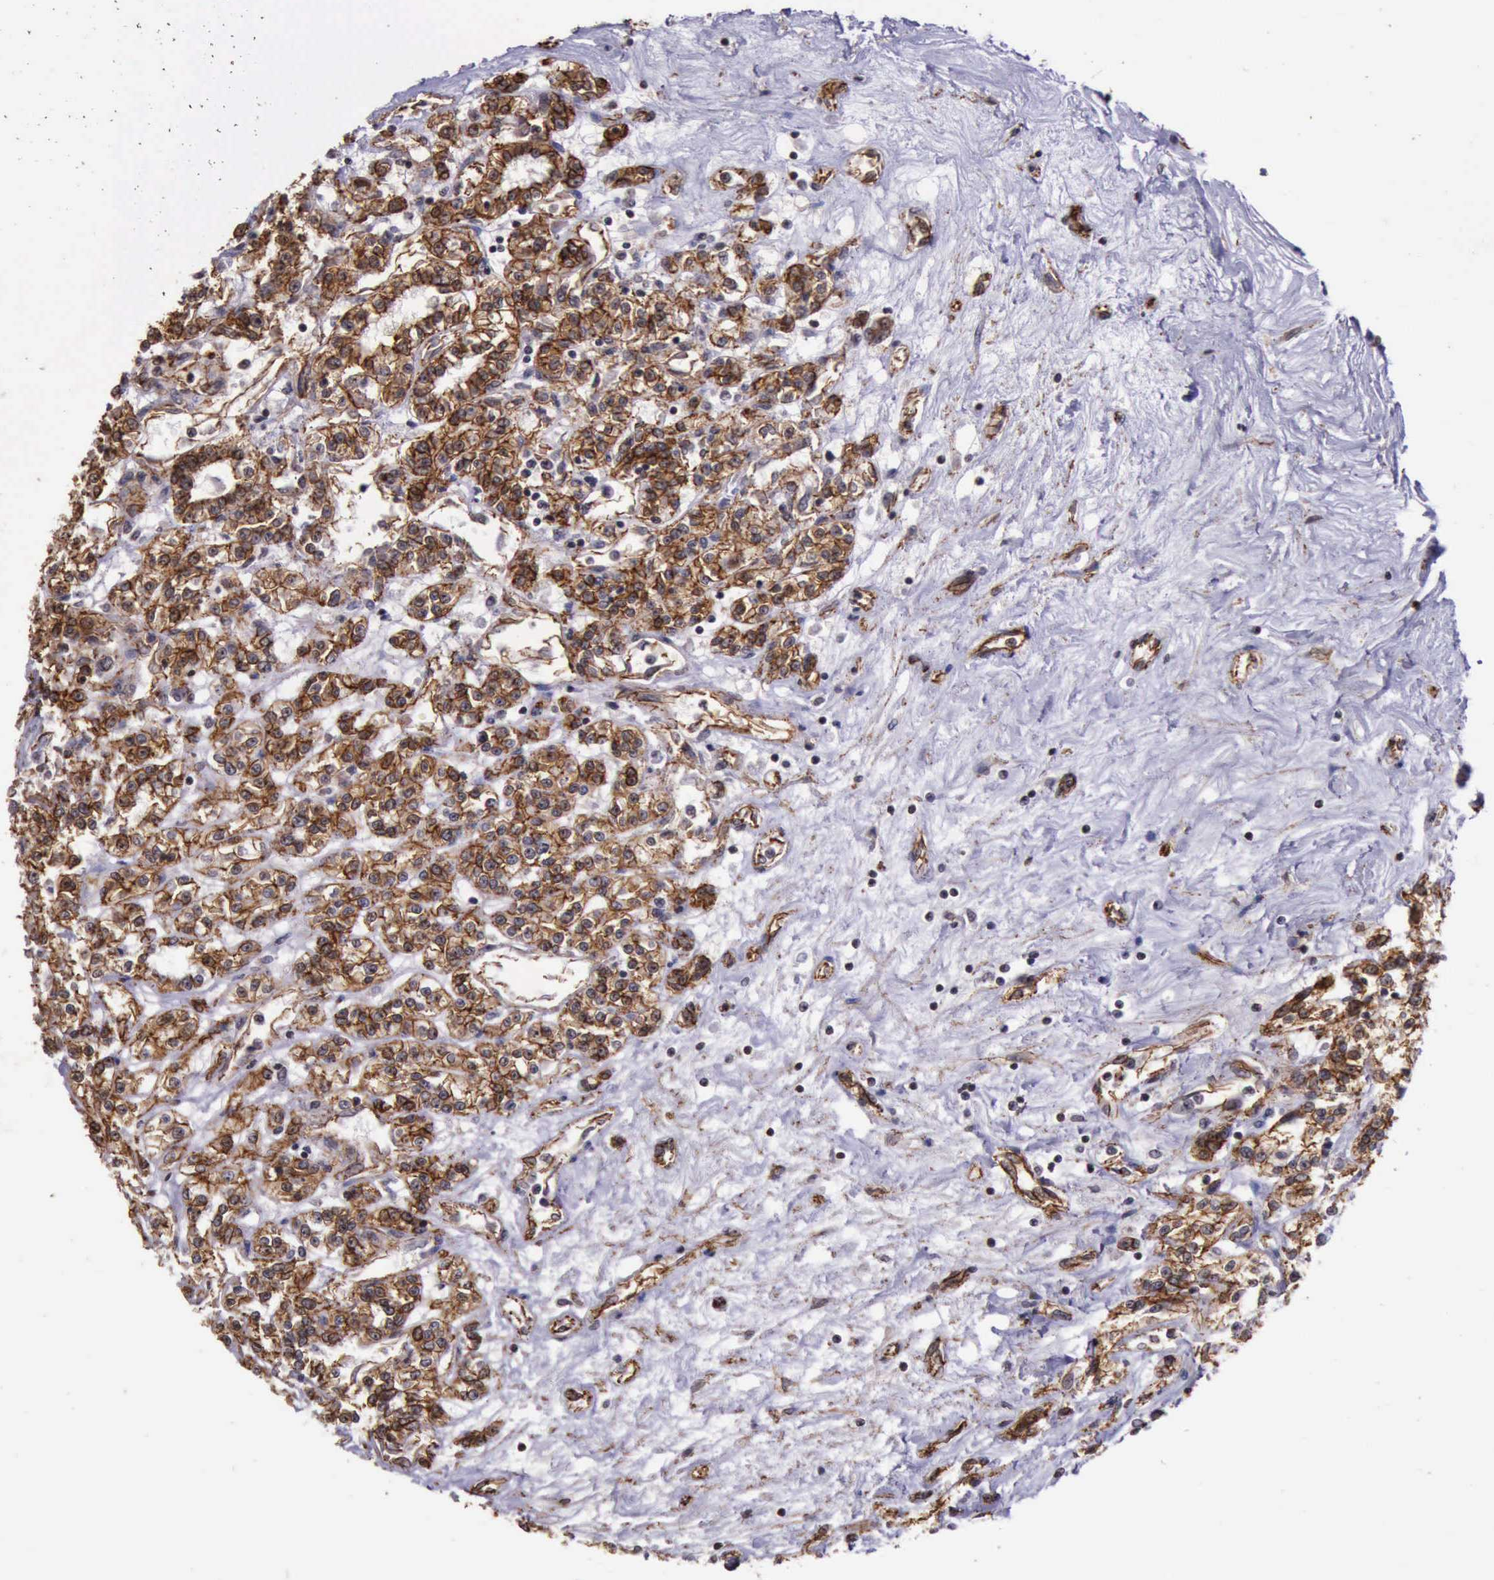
{"staining": {"intensity": "moderate", "quantity": ">75%", "location": "cytoplasmic/membranous"}, "tissue": "renal cancer", "cell_type": "Tumor cells", "image_type": "cancer", "snomed": [{"axis": "morphology", "description": "Adenocarcinoma, NOS"}, {"axis": "topography", "description": "Kidney"}], "caption": "Immunohistochemical staining of renal cancer (adenocarcinoma) shows moderate cytoplasmic/membranous protein expression in about >75% of tumor cells. The protein is stained brown, and the nuclei are stained in blue (DAB (3,3'-diaminobenzidine) IHC with brightfield microscopy, high magnification).", "gene": "CTNNB1", "patient": {"sex": "female", "age": 76}}